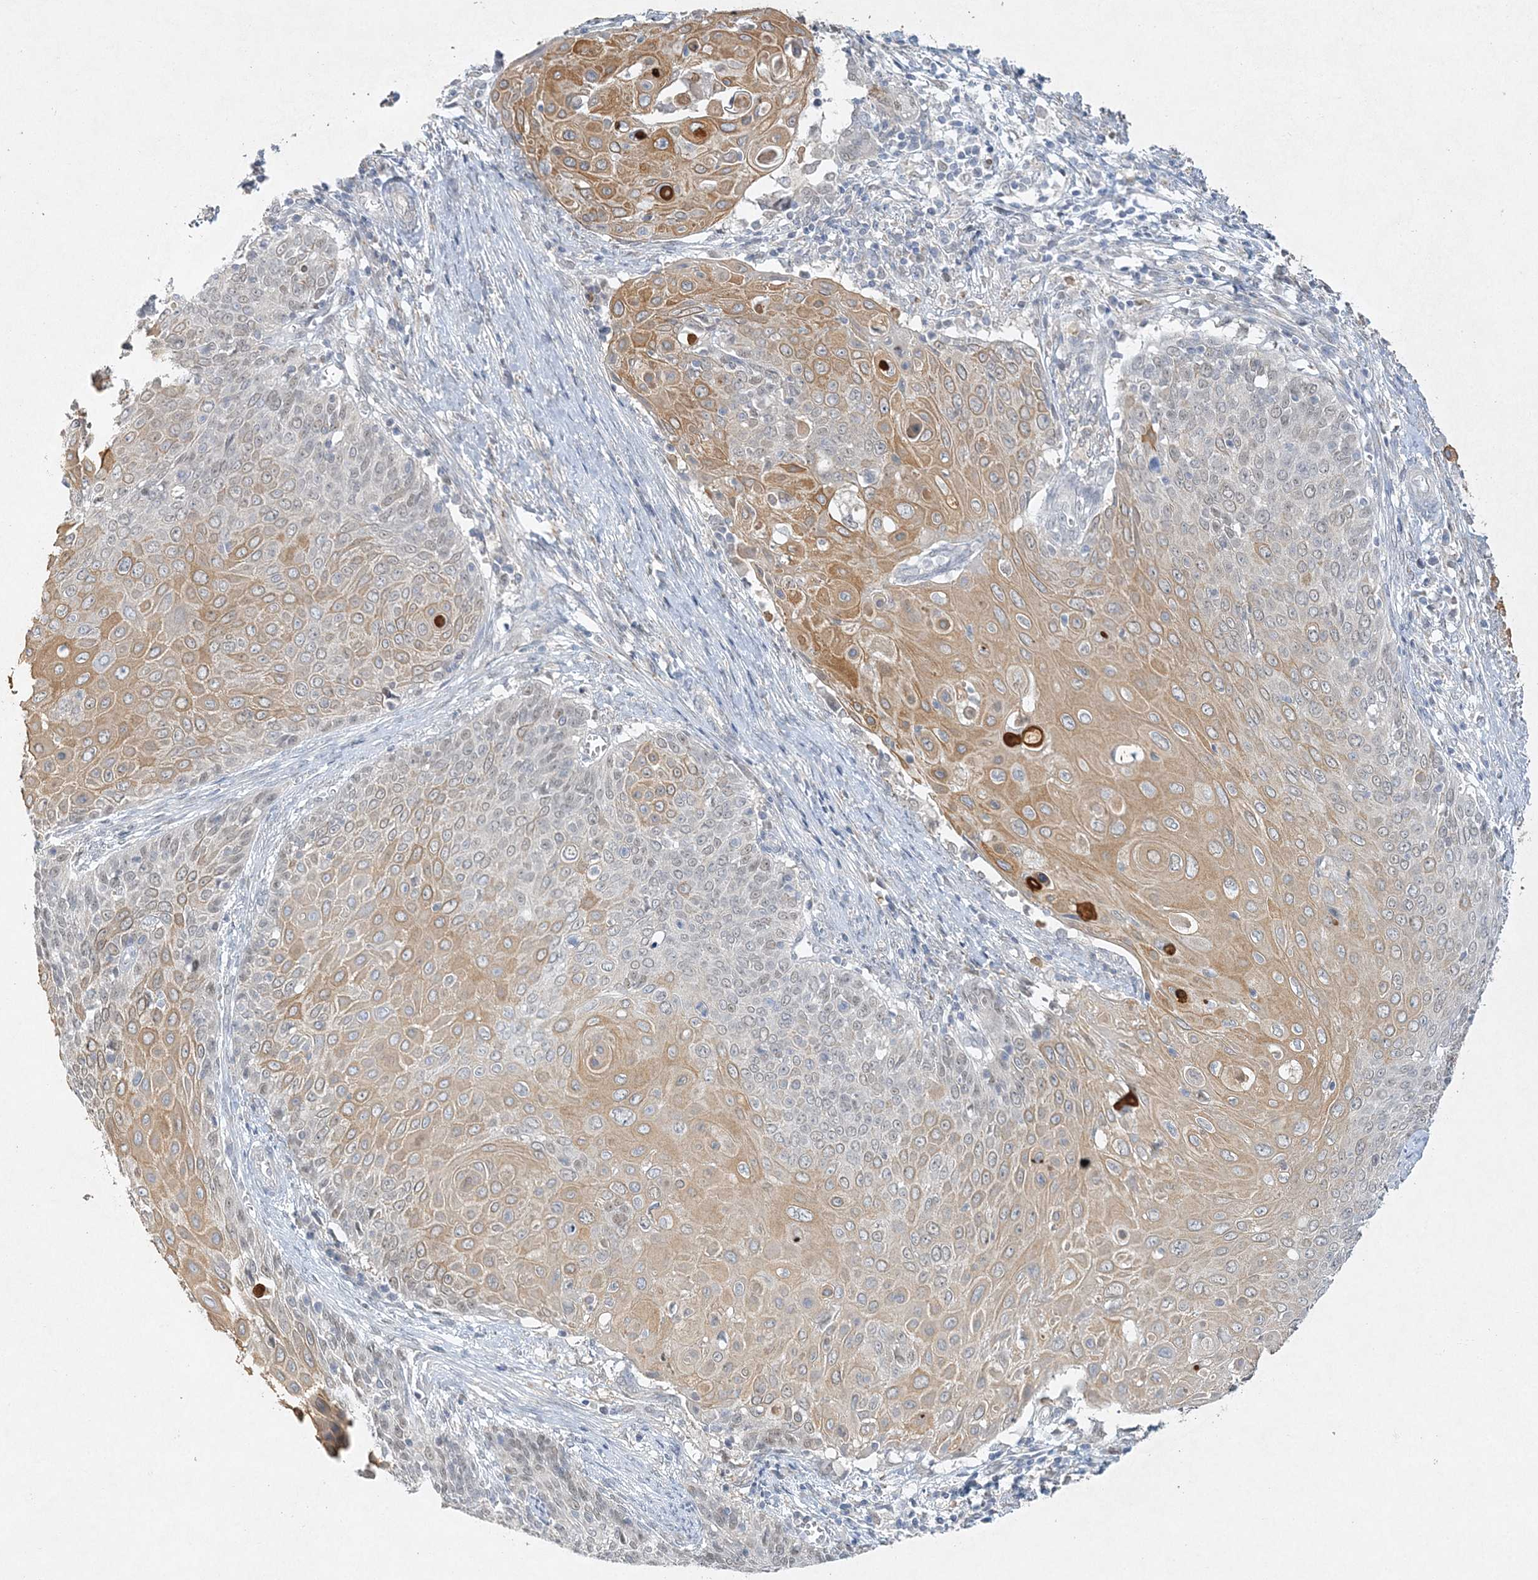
{"staining": {"intensity": "moderate", "quantity": ">75%", "location": "cytoplasmic/membranous,nuclear"}, "tissue": "cervical cancer", "cell_type": "Tumor cells", "image_type": "cancer", "snomed": [{"axis": "morphology", "description": "Squamous cell carcinoma, NOS"}, {"axis": "topography", "description": "Cervix"}], "caption": "Immunohistochemistry image of squamous cell carcinoma (cervical) stained for a protein (brown), which displays medium levels of moderate cytoplasmic/membranous and nuclear staining in about >75% of tumor cells.", "gene": "MAT2B", "patient": {"sex": "female", "age": 39}}